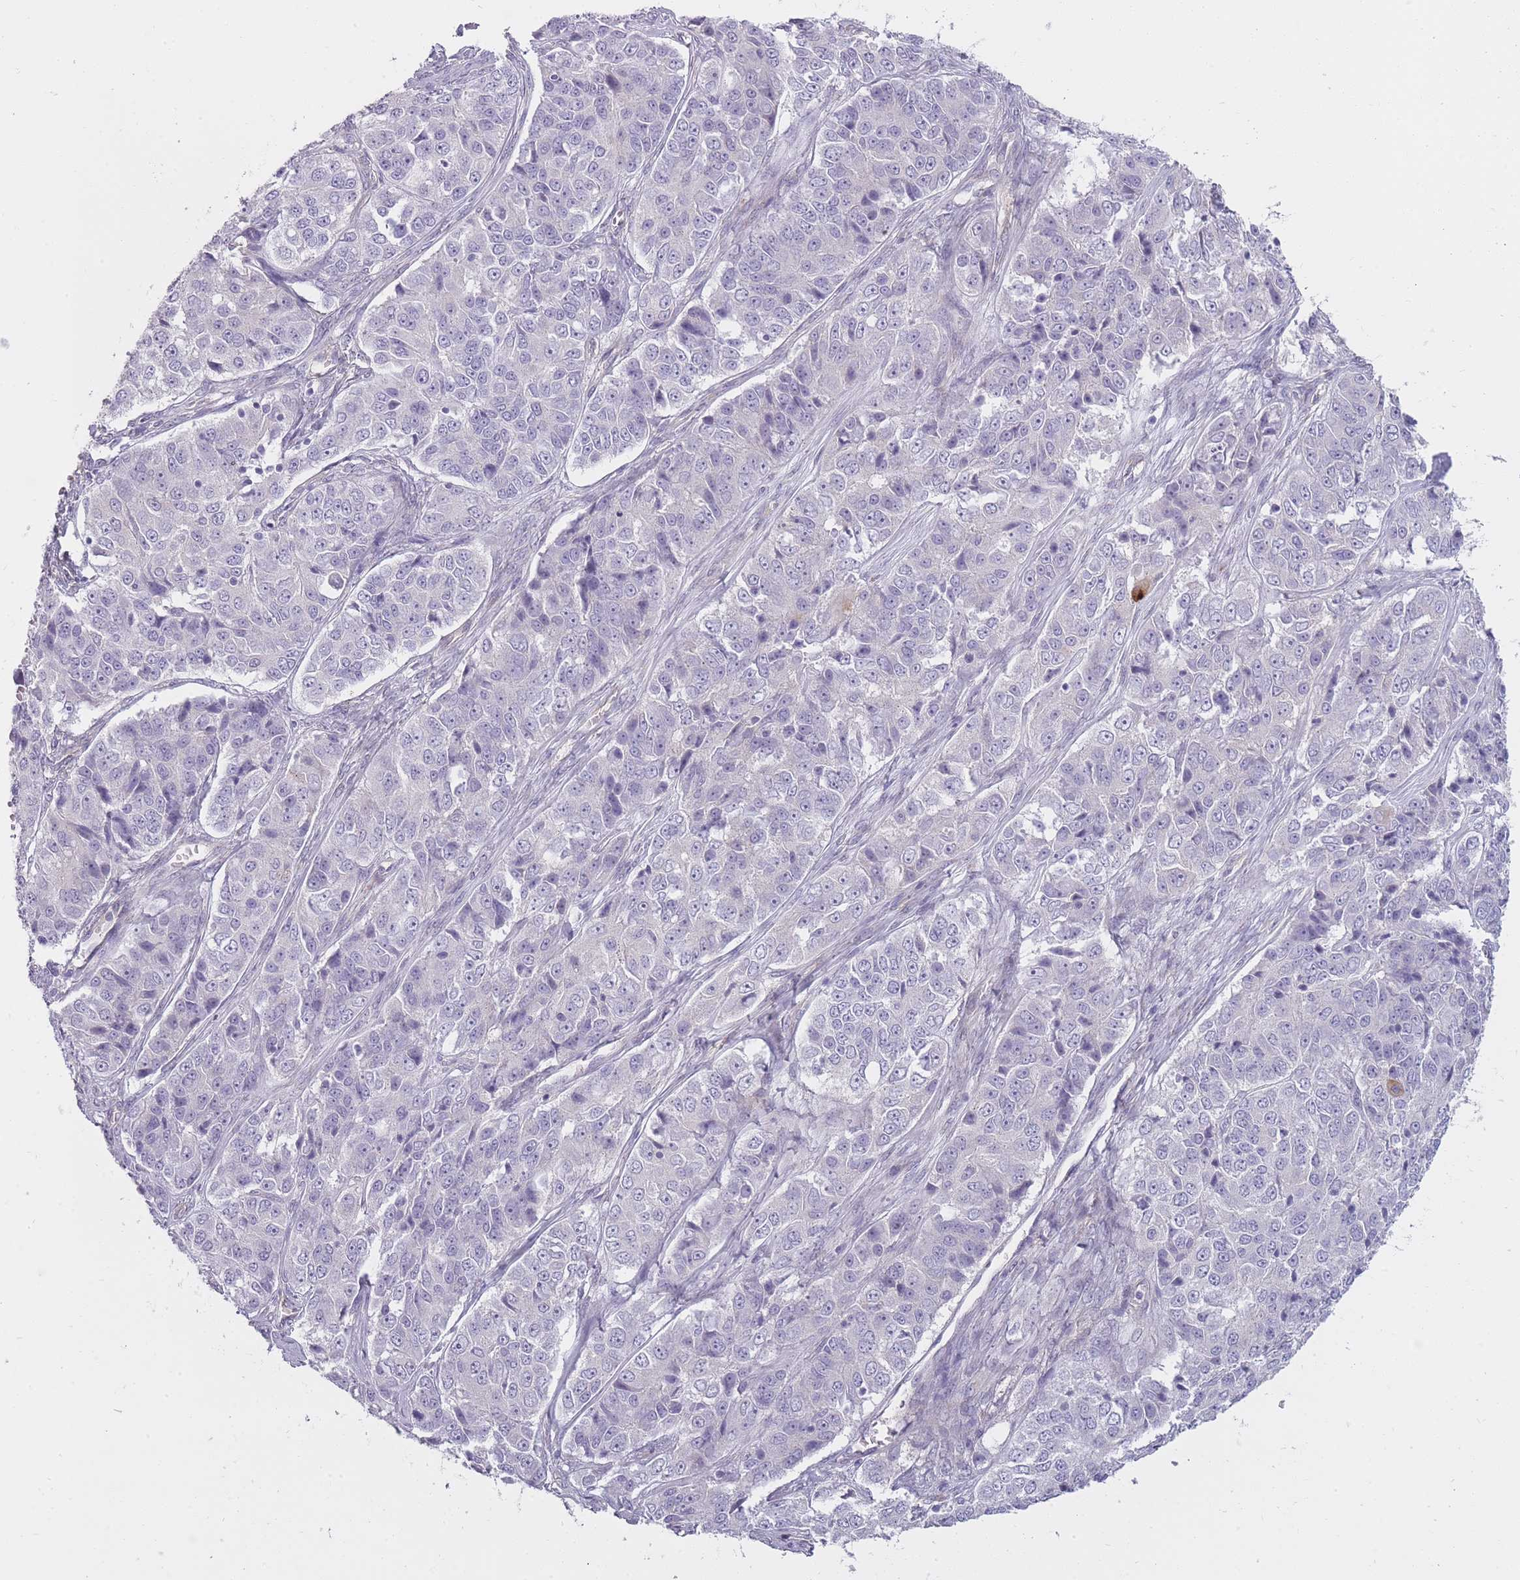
{"staining": {"intensity": "negative", "quantity": "none", "location": "none"}, "tissue": "ovarian cancer", "cell_type": "Tumor cells", "image_type": "cancer", "snomed": [{"axis": "morphology", "description": "Carcinoma, endometroid"}, {"axis": "topography", "description": "Ovary"}], "caption": "A photomicrograph of ovarian cancer (endometroid carcinoma) stained for a protein exhibits no brown staining in tumor cells.", "gene": "PGRMC2", "patient": {"sex": "female", "age": 51}}